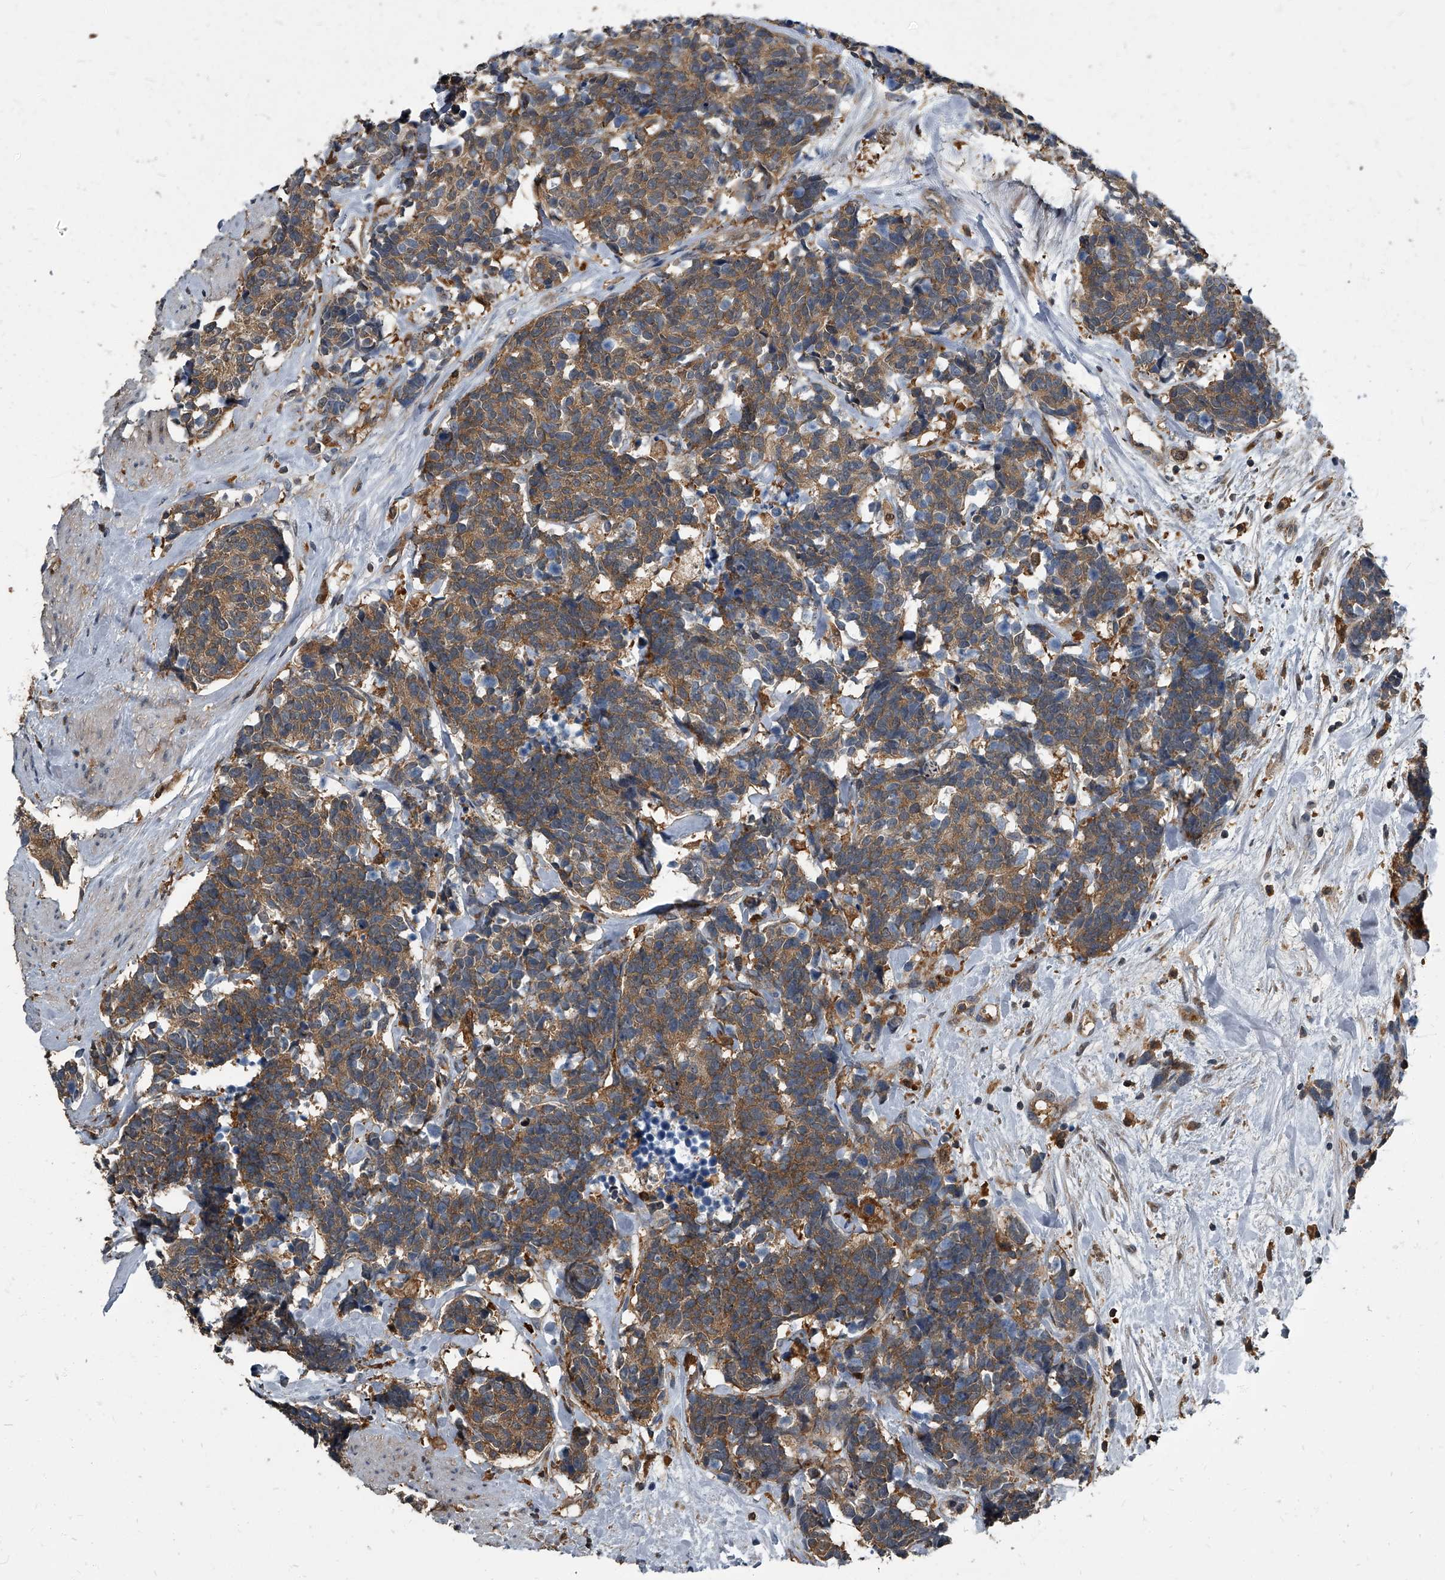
{"staining": {"intensity": "moderate", "quantity": ">75%", "location": "cytoplasmic/membranous"}, "tissue": "carcinoid", "cell_type": "Tumor cells", "image_type": "cancer", "snomed": [{"axis": "morphology", "description": "Carcinoma, NOS"}, {"axis": "morphology", "description": "Carcinoid, malignant, NOS"}, {"axis": "topography", "description": "Urinary bladder"}], "caption": "Moderate cytoplasmic/membranous positivity is appreciated in about >75% of tumor cells in carcinoid.", "gene": "CDV3", "patient": {"sex": "male", "age": 57}}